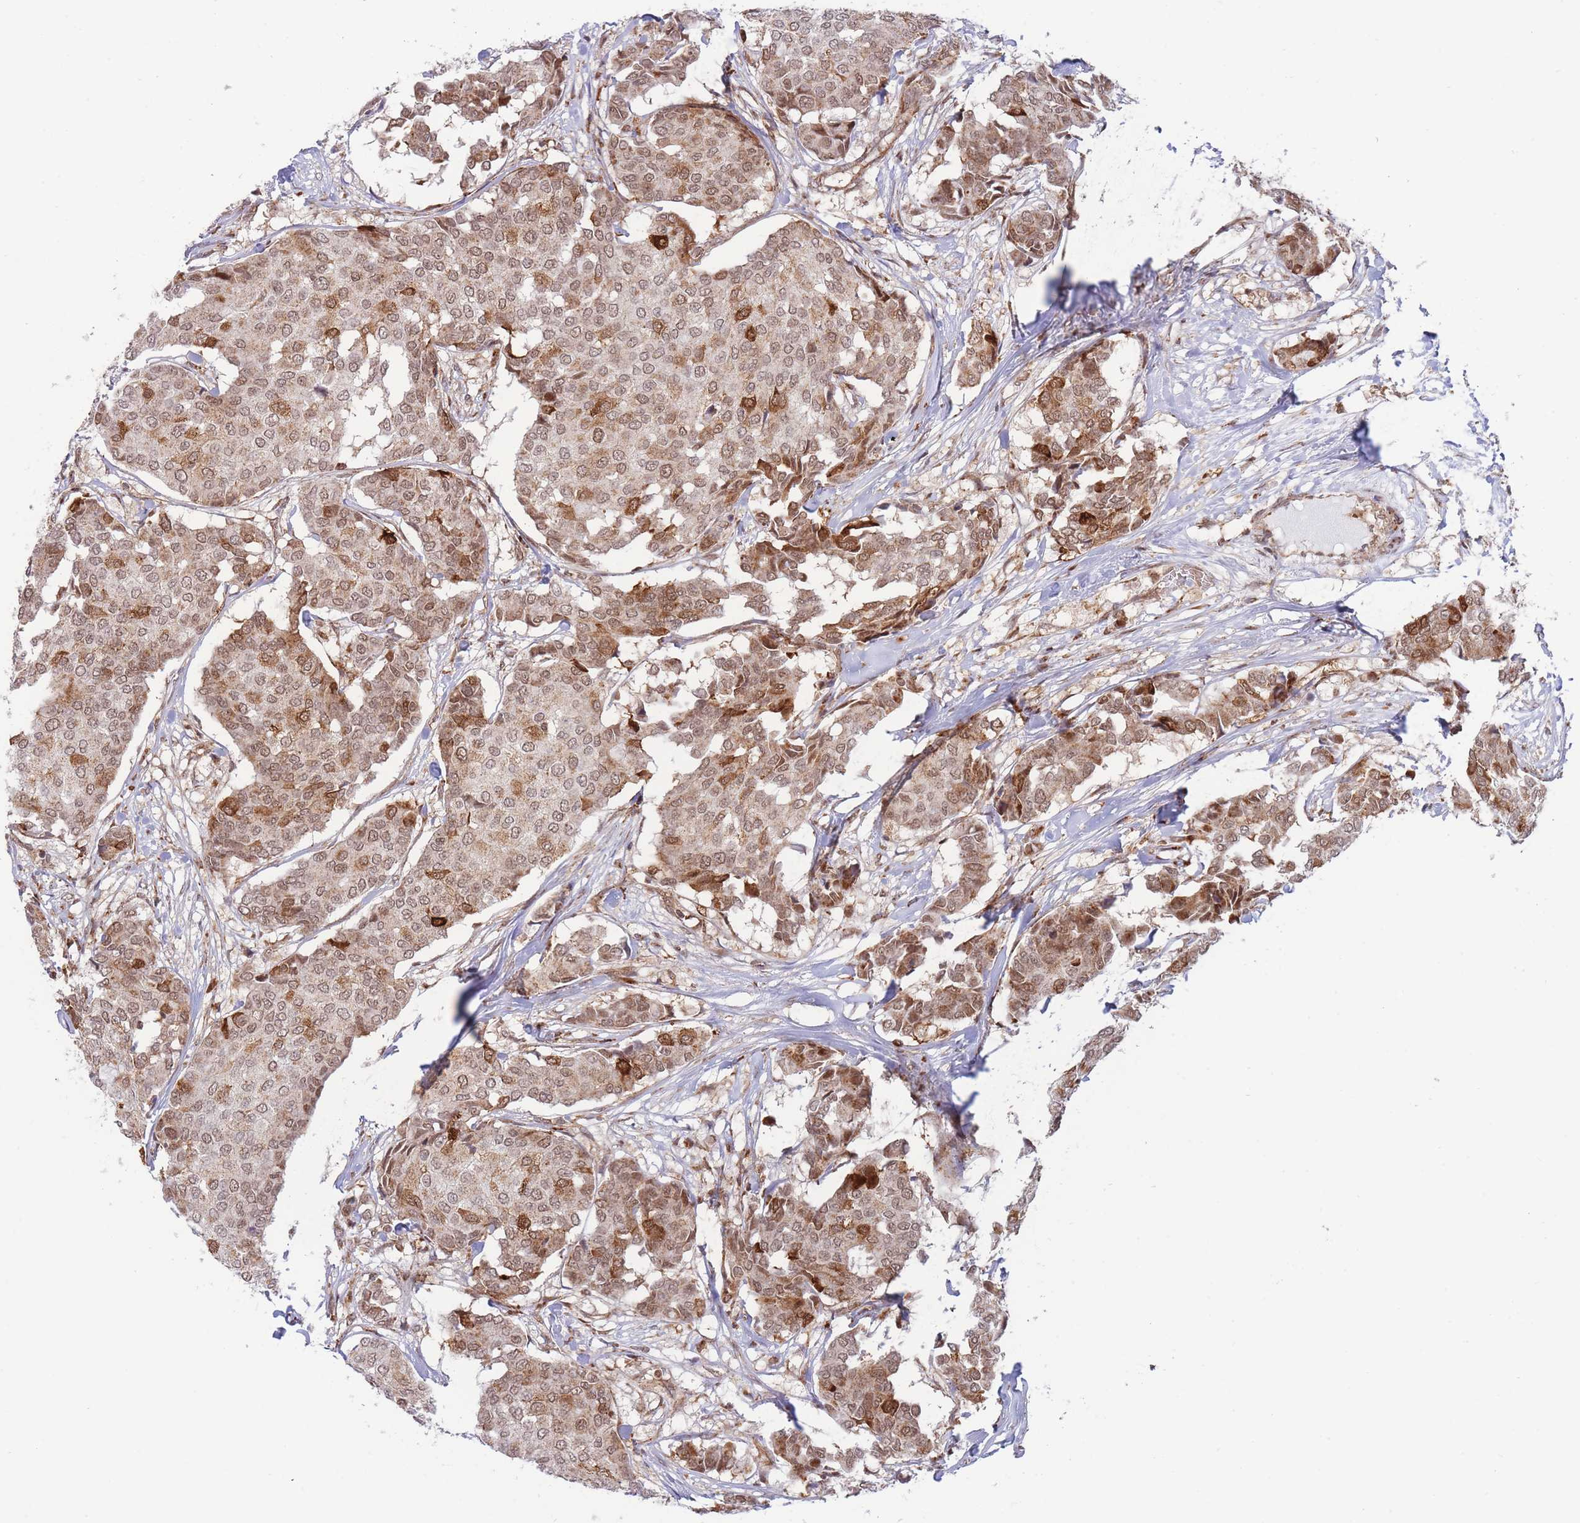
{"staining": {"intensity": "moderate", "quantity": ">75%", "location": "cytoplasmic/membranous,nuclear"}, "tissue": "breast cancer", "cell_type": "Tumor cells", "image_type": "cancer", "snomed": [{"axis": "morphology", "description": "Duct carcinoma"}, {"axis": "topography", "description": "Breast"}], "caption": "Brown immunohistochemical staining in human breast cancer reveals moderate cytoplasmic/membranous and nuclear positivity in about >75% of tumor cells.", "gene": "BOD1L1", "patient": {"sex": "female", "age": 75}}